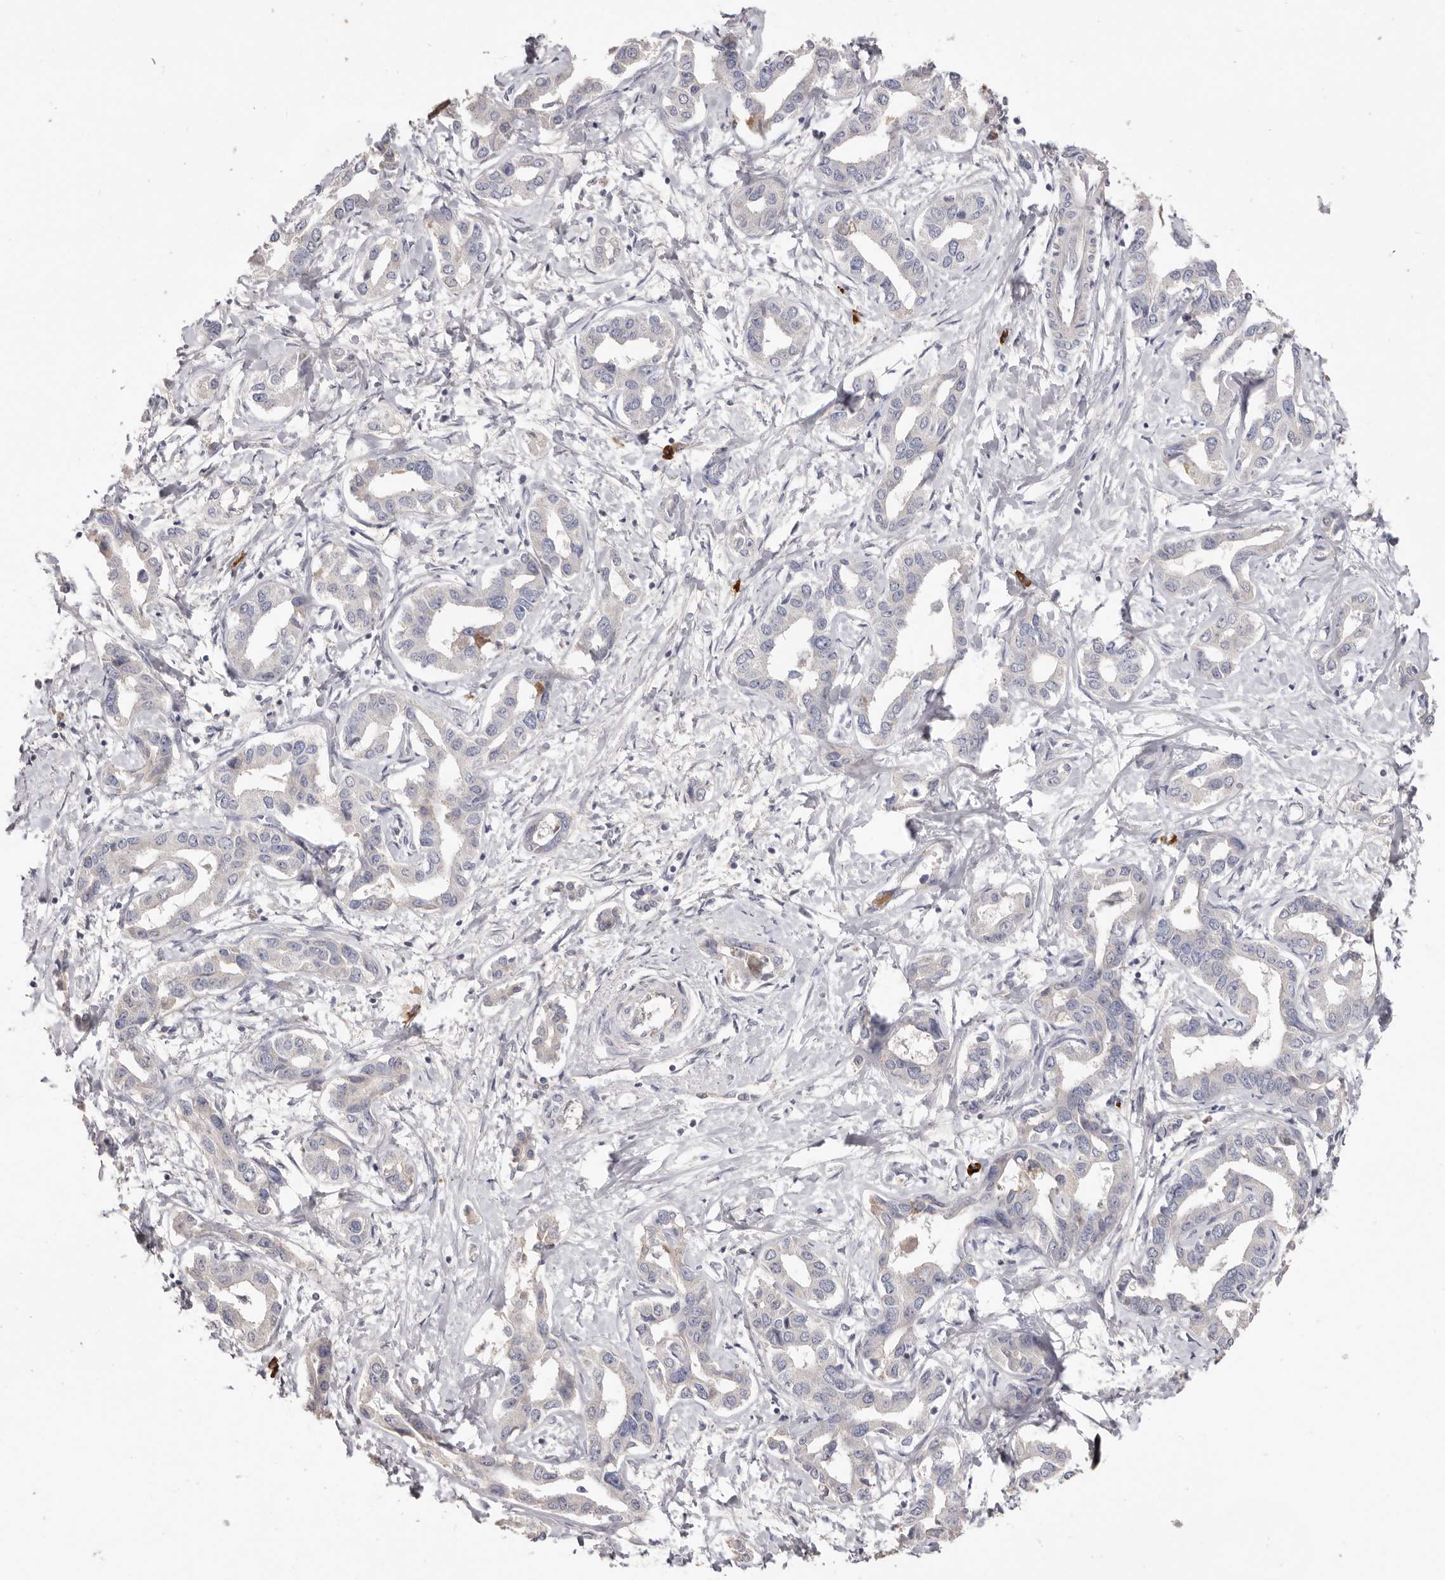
{"staining": {"intensity": "negative", "quantity": "none", "location": "none"}, "tissue": "liver cancer", "cell_type": "Tumor cells", "image_type": "cancer", "snomed": [{"axis": "morphology", "description": "Cholangiocarcinoma"}, {"axis": "topography", "description": "Liver"}], "caption": "Image shows no protein positivity in tumor cells of cholangiocarcinoma (liver) tissue.", "gene": "HCAR2", "patient": {"sex": "male", "age": 59}}